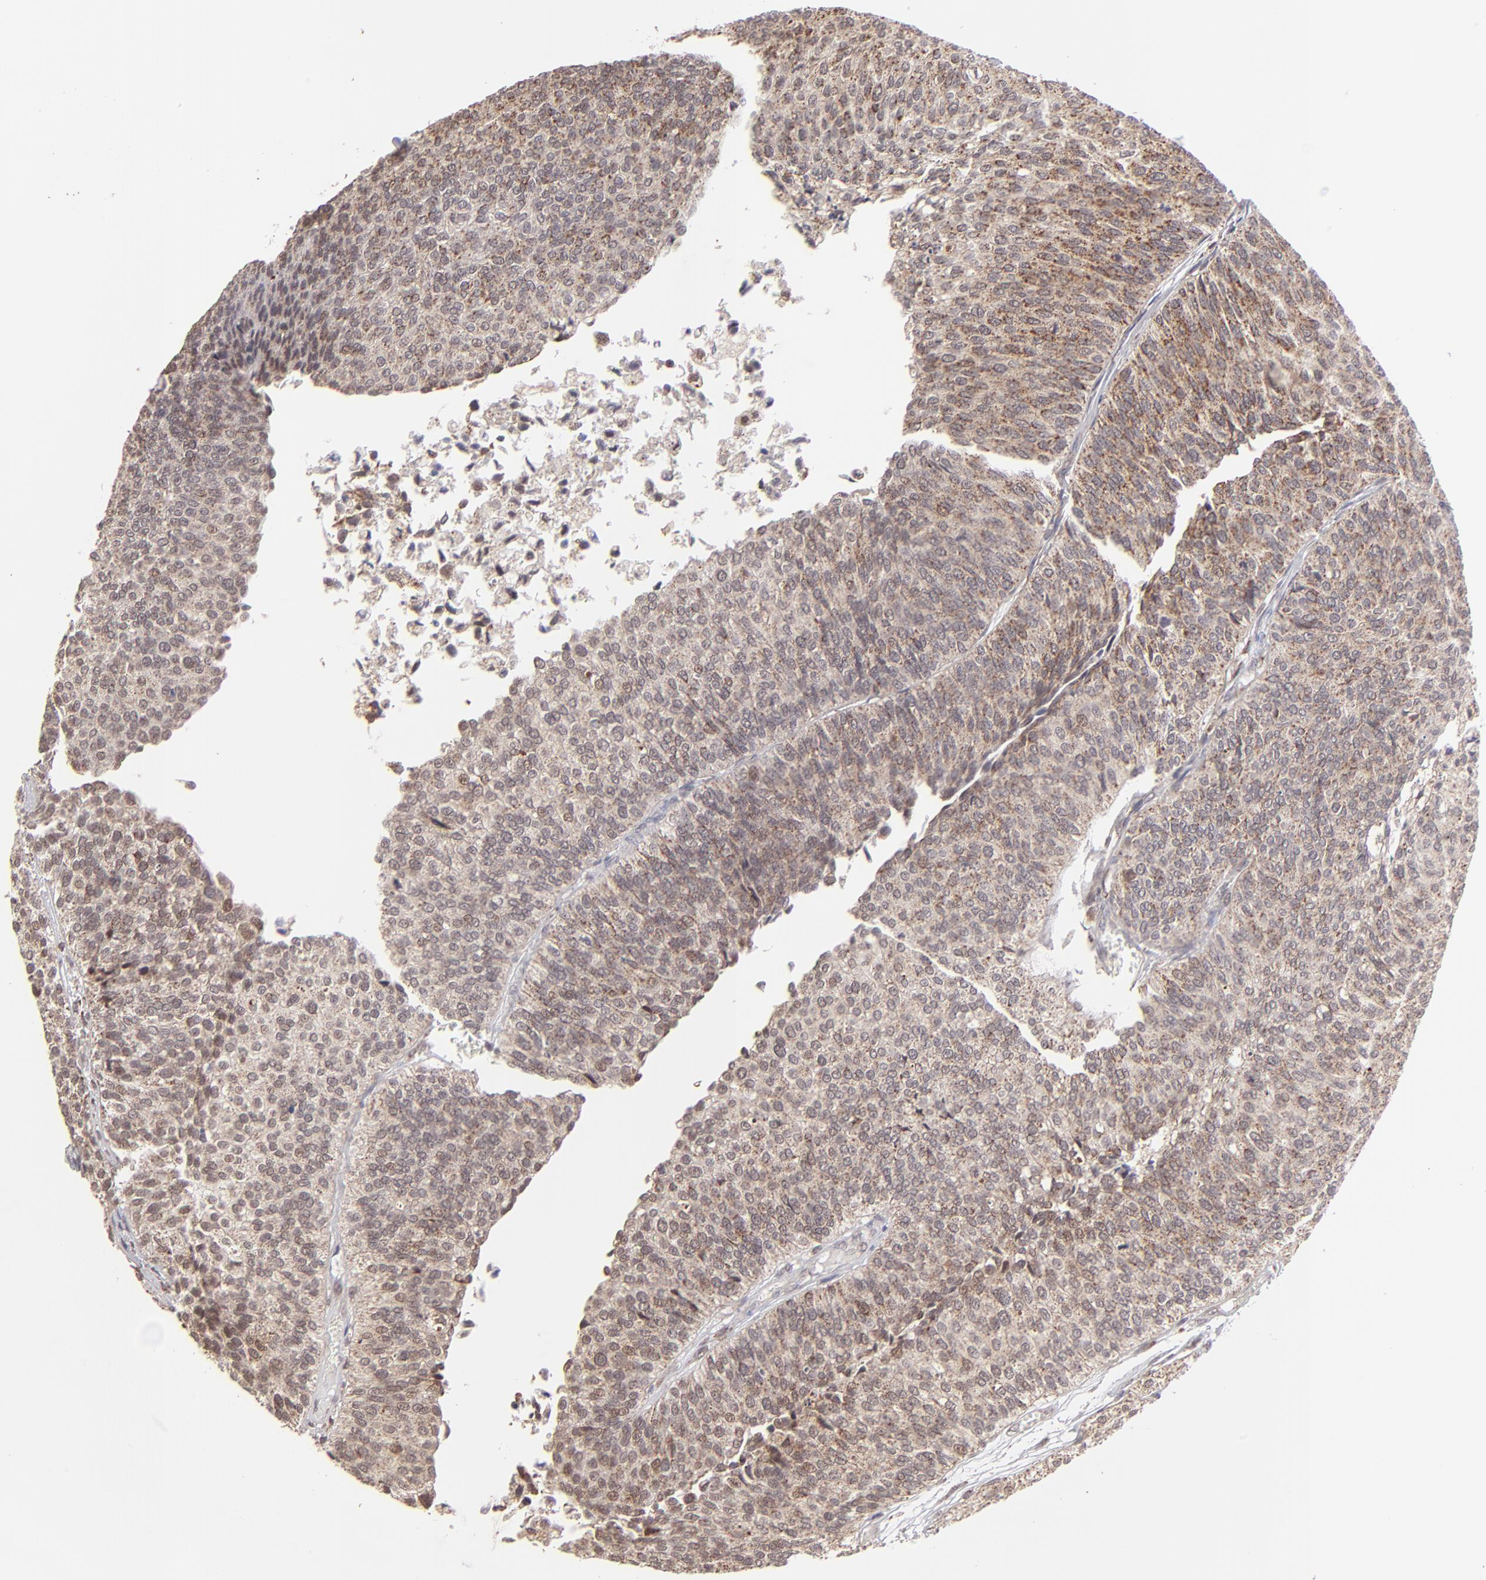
{"staining": {"intensity": "weak", "quantity": ">75%", "location": "cytoplasmic/membranous,nuclear"}, "tissue": "urothelial cancer", "cell_type": "Tumor cells", "image_type": "cancer", "snomed": [{"axis": "morphology", "description": "Urothelial carcinoma, Low grade"}, {"axis": "topography", "description": "Urinary bladder"}], "caption": "High-power microscopy captured an immunohistochemistry (IHC) image of urothelial carcinoma (low-grade), revealing weak cytoplasmic/membranous and nuclear expression in about >75% of tumor cells.", "gene": "SLC15A1", "patient": {"sex": "male", "age": 84}}